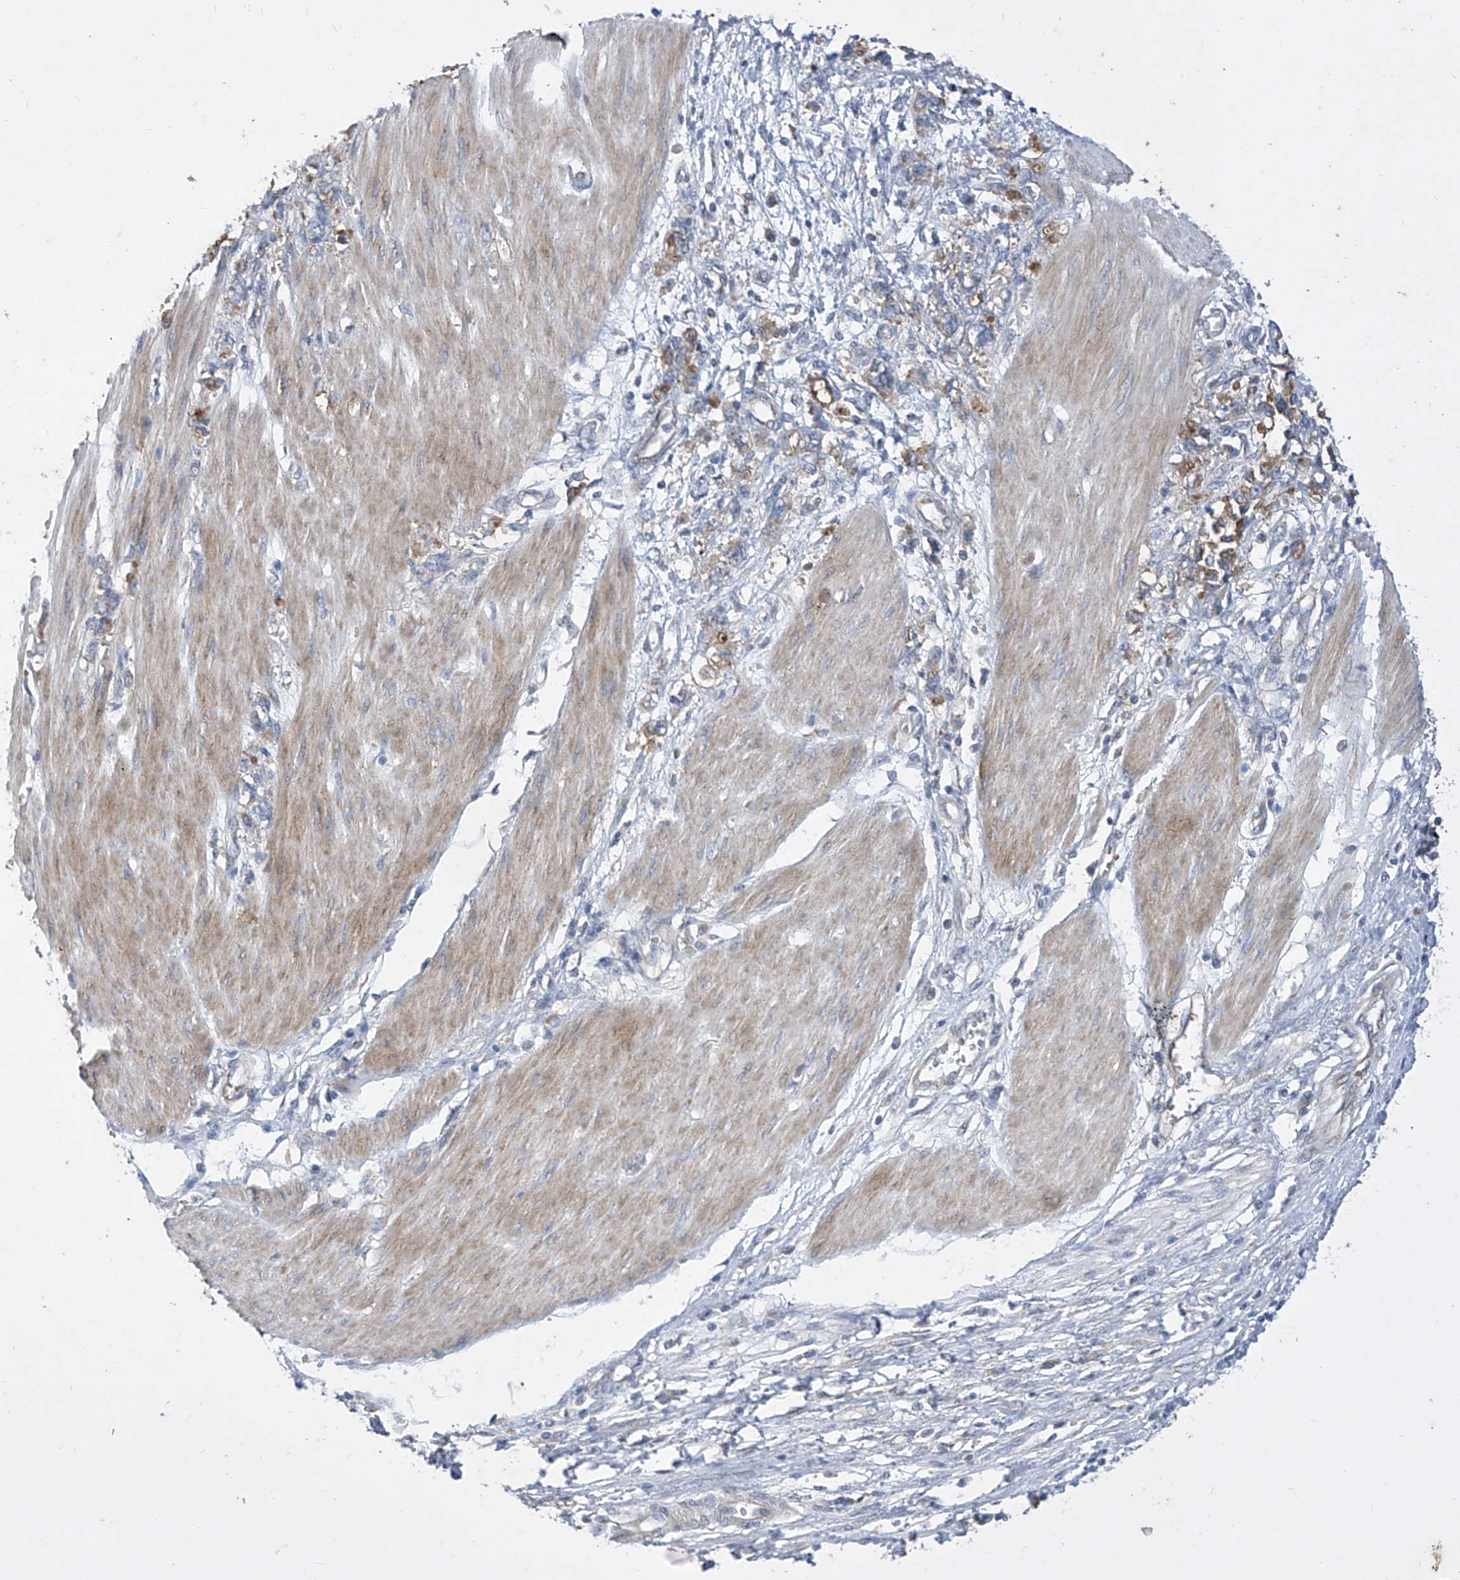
{"staining": {"intensity": "moderate", "quantity": "<25%", "location": "cytoplasmic/membranous"}, "tissue": "stomach cancer", "cell_type": "Tumor cells", "image_type": "cancer", "snomed": [{"axis": "morphology", "description": "Adenocarcinoma, NOS"}, {"axis": "topography", "description": "Stomach"}], "caption": "Moderate cytoplasmic/membranous positivity is appreciated in about <25% of tumor cells in stomach cancer (adenocarcinoma).", "gene": "COQ3", "patient": {"sex": "female", "age": 76}}